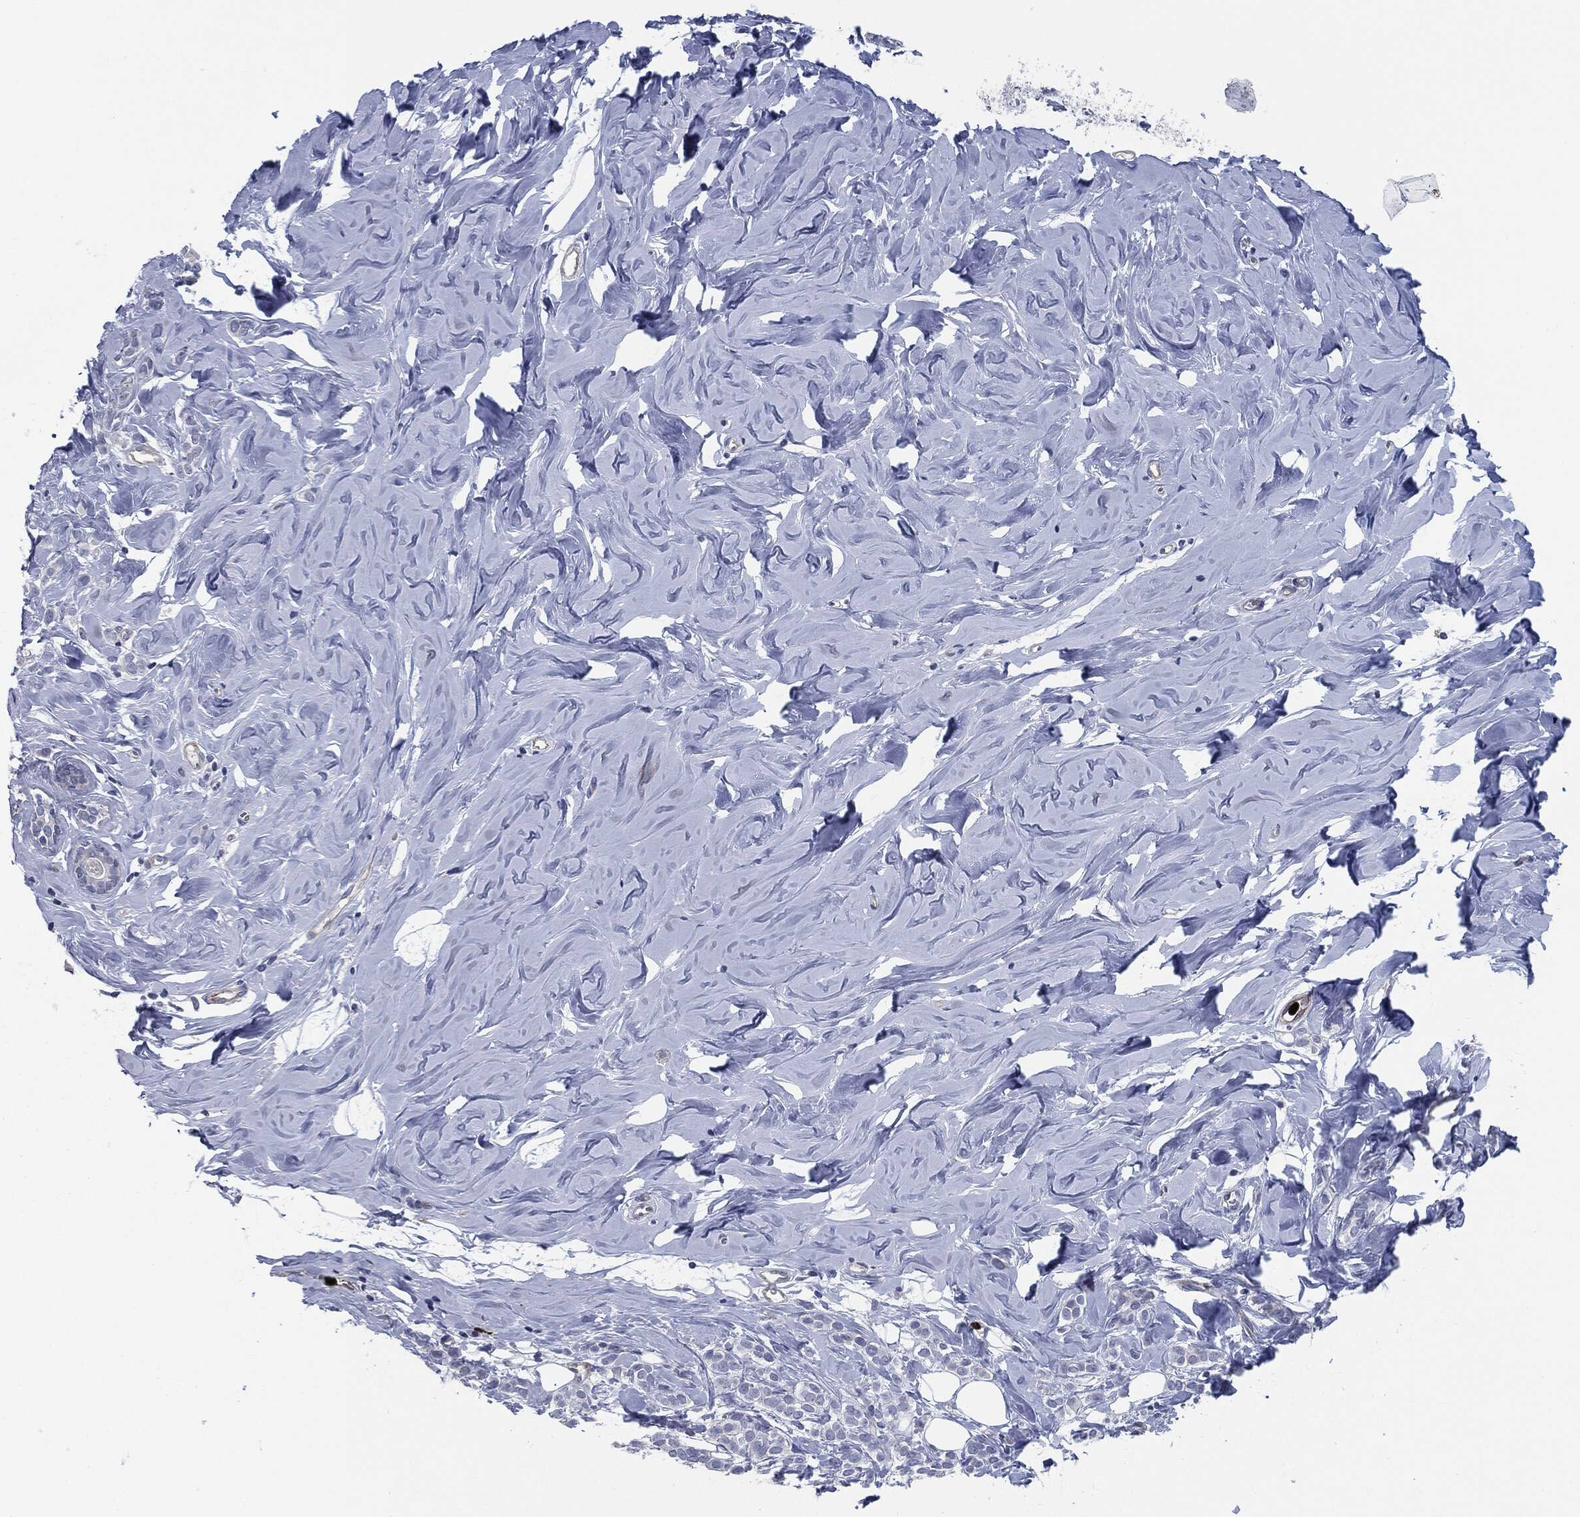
{"staining": {"intensity": "negative", "quantity": "none", "location": "none"}, "tissue": "breast cancer", "cell_type": "Tumor cells", "image_type": "cancer", "snomed": [{"axis": "morphology", "description": "Lobular carcinoma"}, {"axis": "topography", "description": "Breast"}], "caption": "Breast cancer was stained to show a protein in brown. There is no significant staining in tumor cells.", "gene": "MPO", "patient": {"sex": "female", "age": 49}}